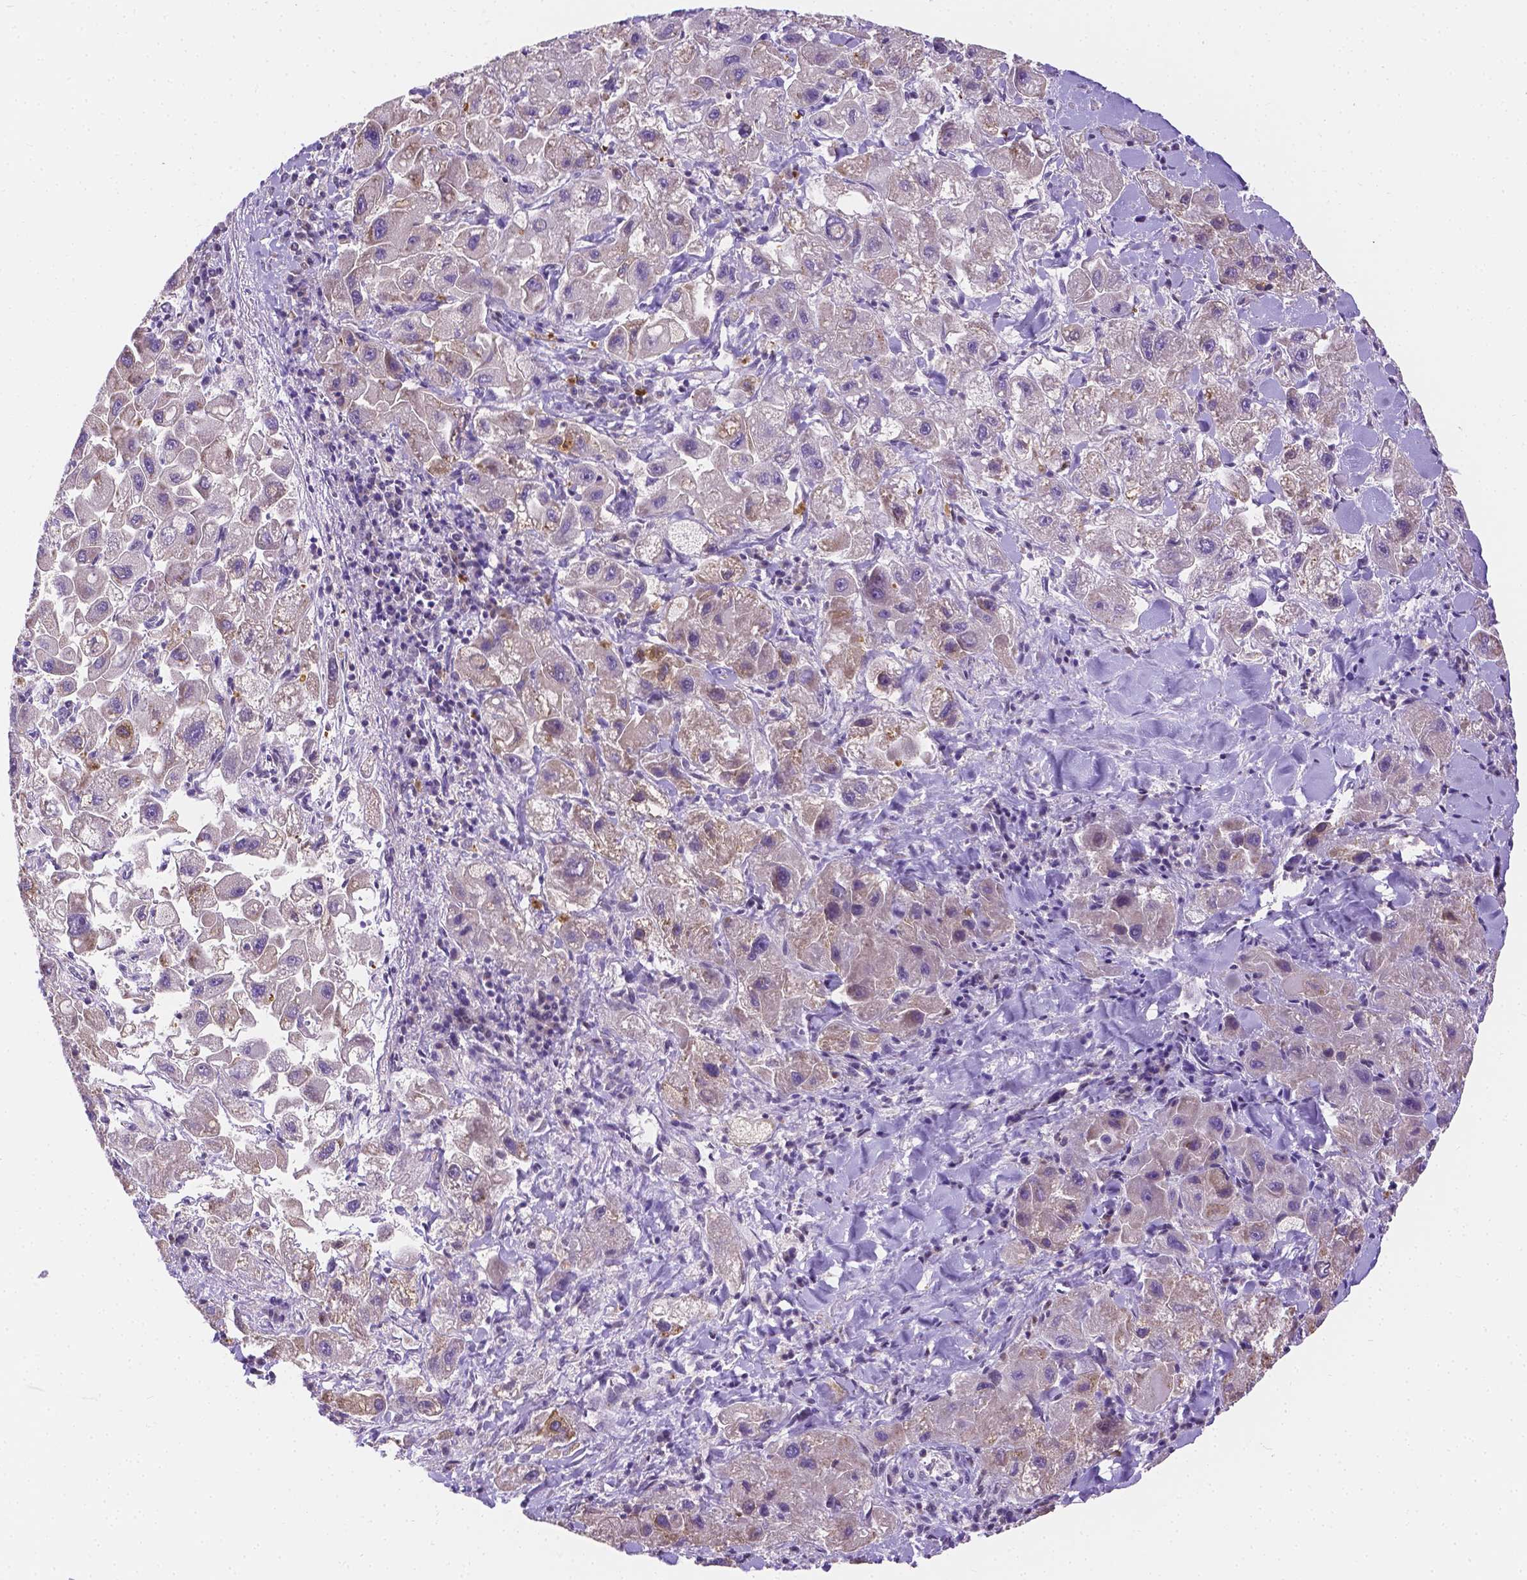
{"staining": {"intensity": "negative", "quantity": "none", "location": "none"}, "tissue": "liver cancer", "cell_type": "Tumor cells", "image_type": "cancer", "snomed": [{"axis": "morphology", "description": "Carcinoma, Hepatocellular, NOS"}, {"axis": "topography", "description": "Liver"}], "caption": "A high-resolution histopathology image shows IHC staining of liver cancer, which shows no significant expression in tumor cells.", "gene": "ZNRD2", "patient": {"sex": "male", "age": 24}}